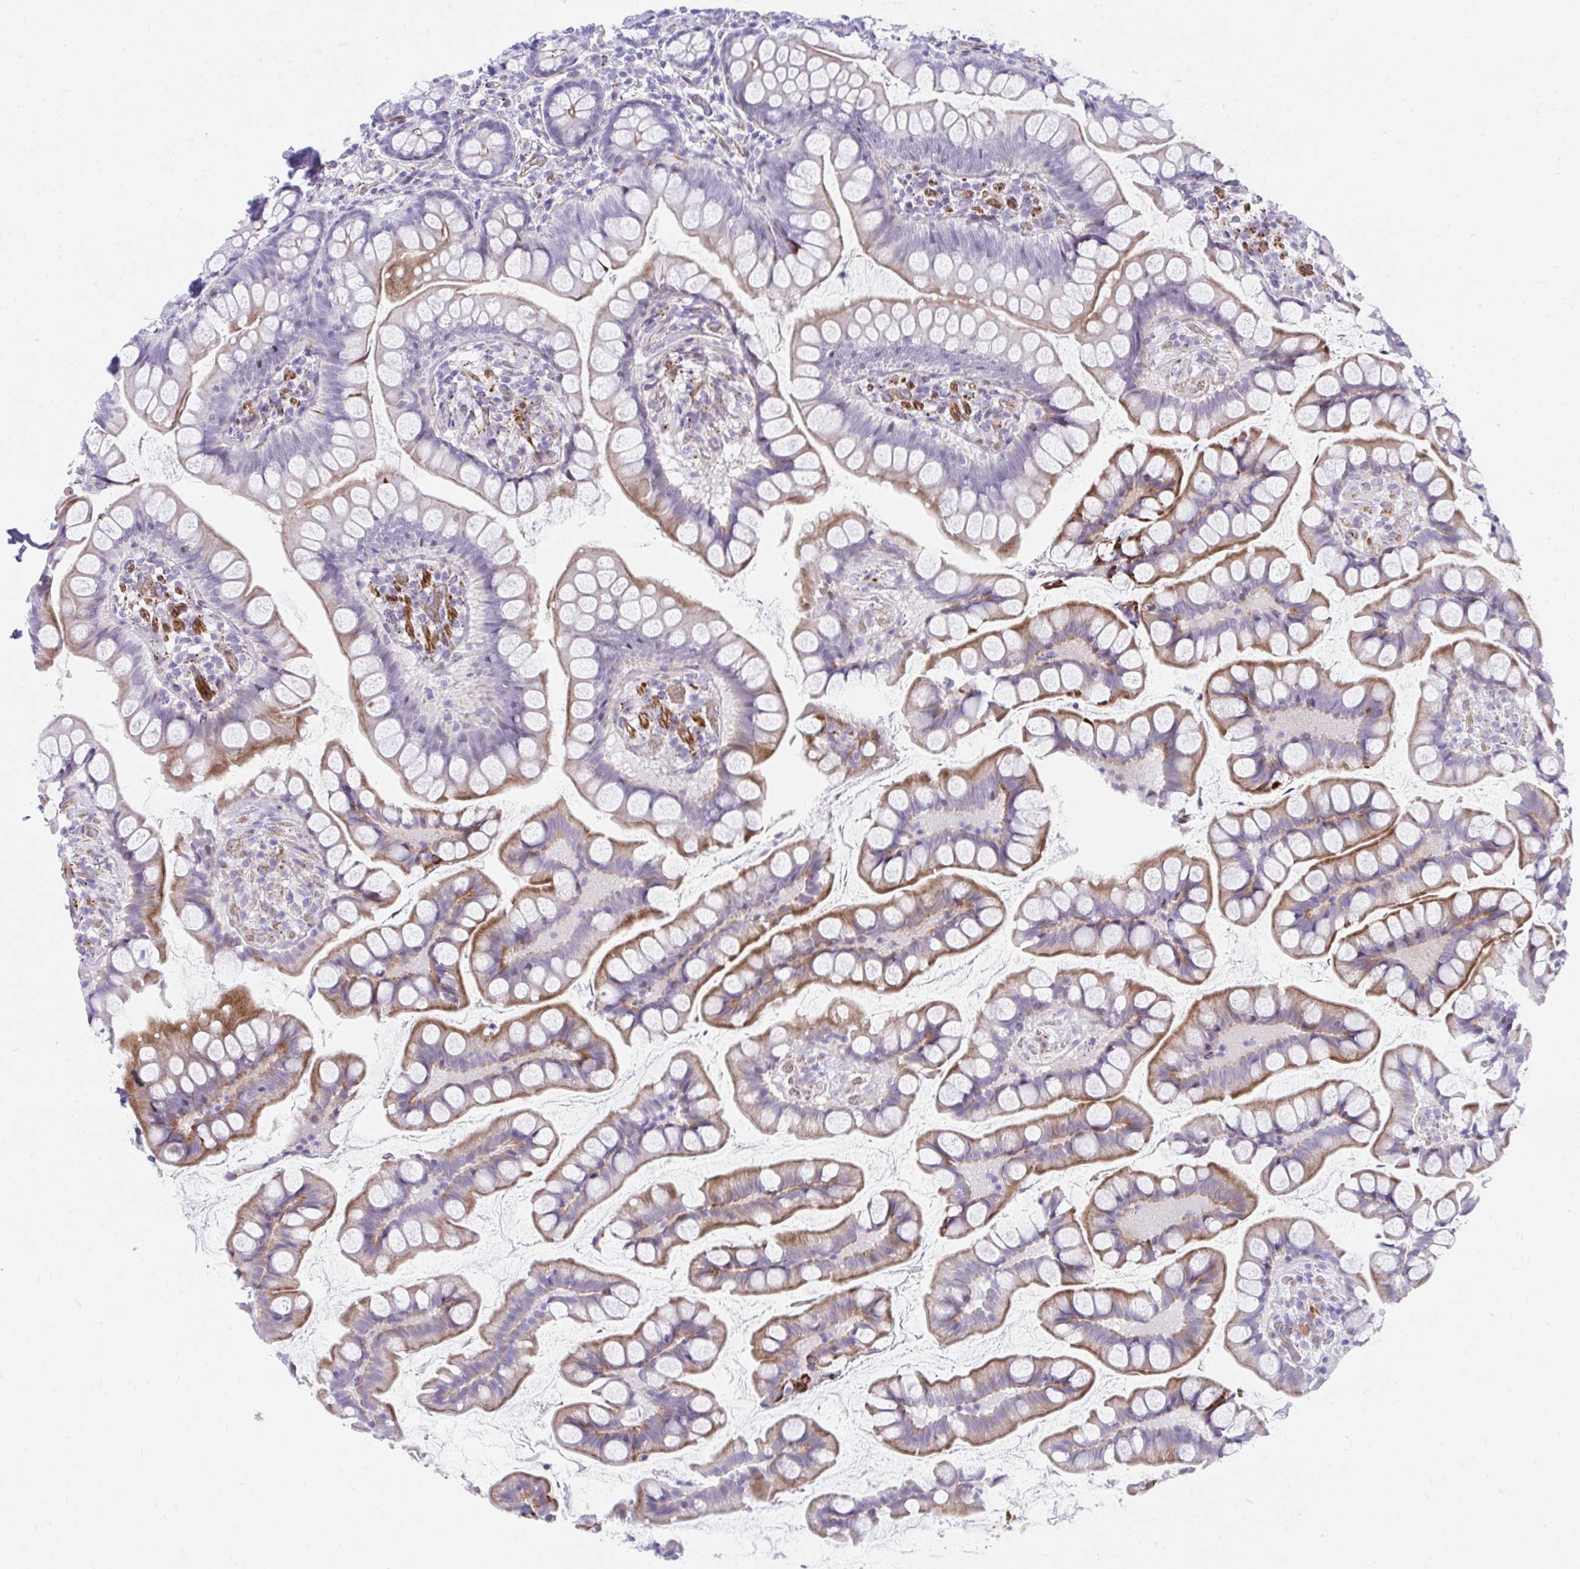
{"staining": {"intensity": "moderate", "quantity": "<25%", "location": "cytoplasmic/membranous"}, "tissue": "small intestine", "cell_type": "Glandular cells", "image_type": "normal", "snomed": [{"axis": "morphology", "description": "Normal tissue, NOS"}, {"axis": "topography", "description": "Small intestine"}], "caption": "Protein expression analysis of benign small intestine displays moderate cytoplasmic/membranous staining in approximately <25% of glandular cells. The staining was performed using DAB to visualize the protein expression in brown, while the nuclei were stained in blue with hematoxylin (Magnification: 20x).", "gene": "CSTB", "patient": {"sex": "male", "age": 70}}